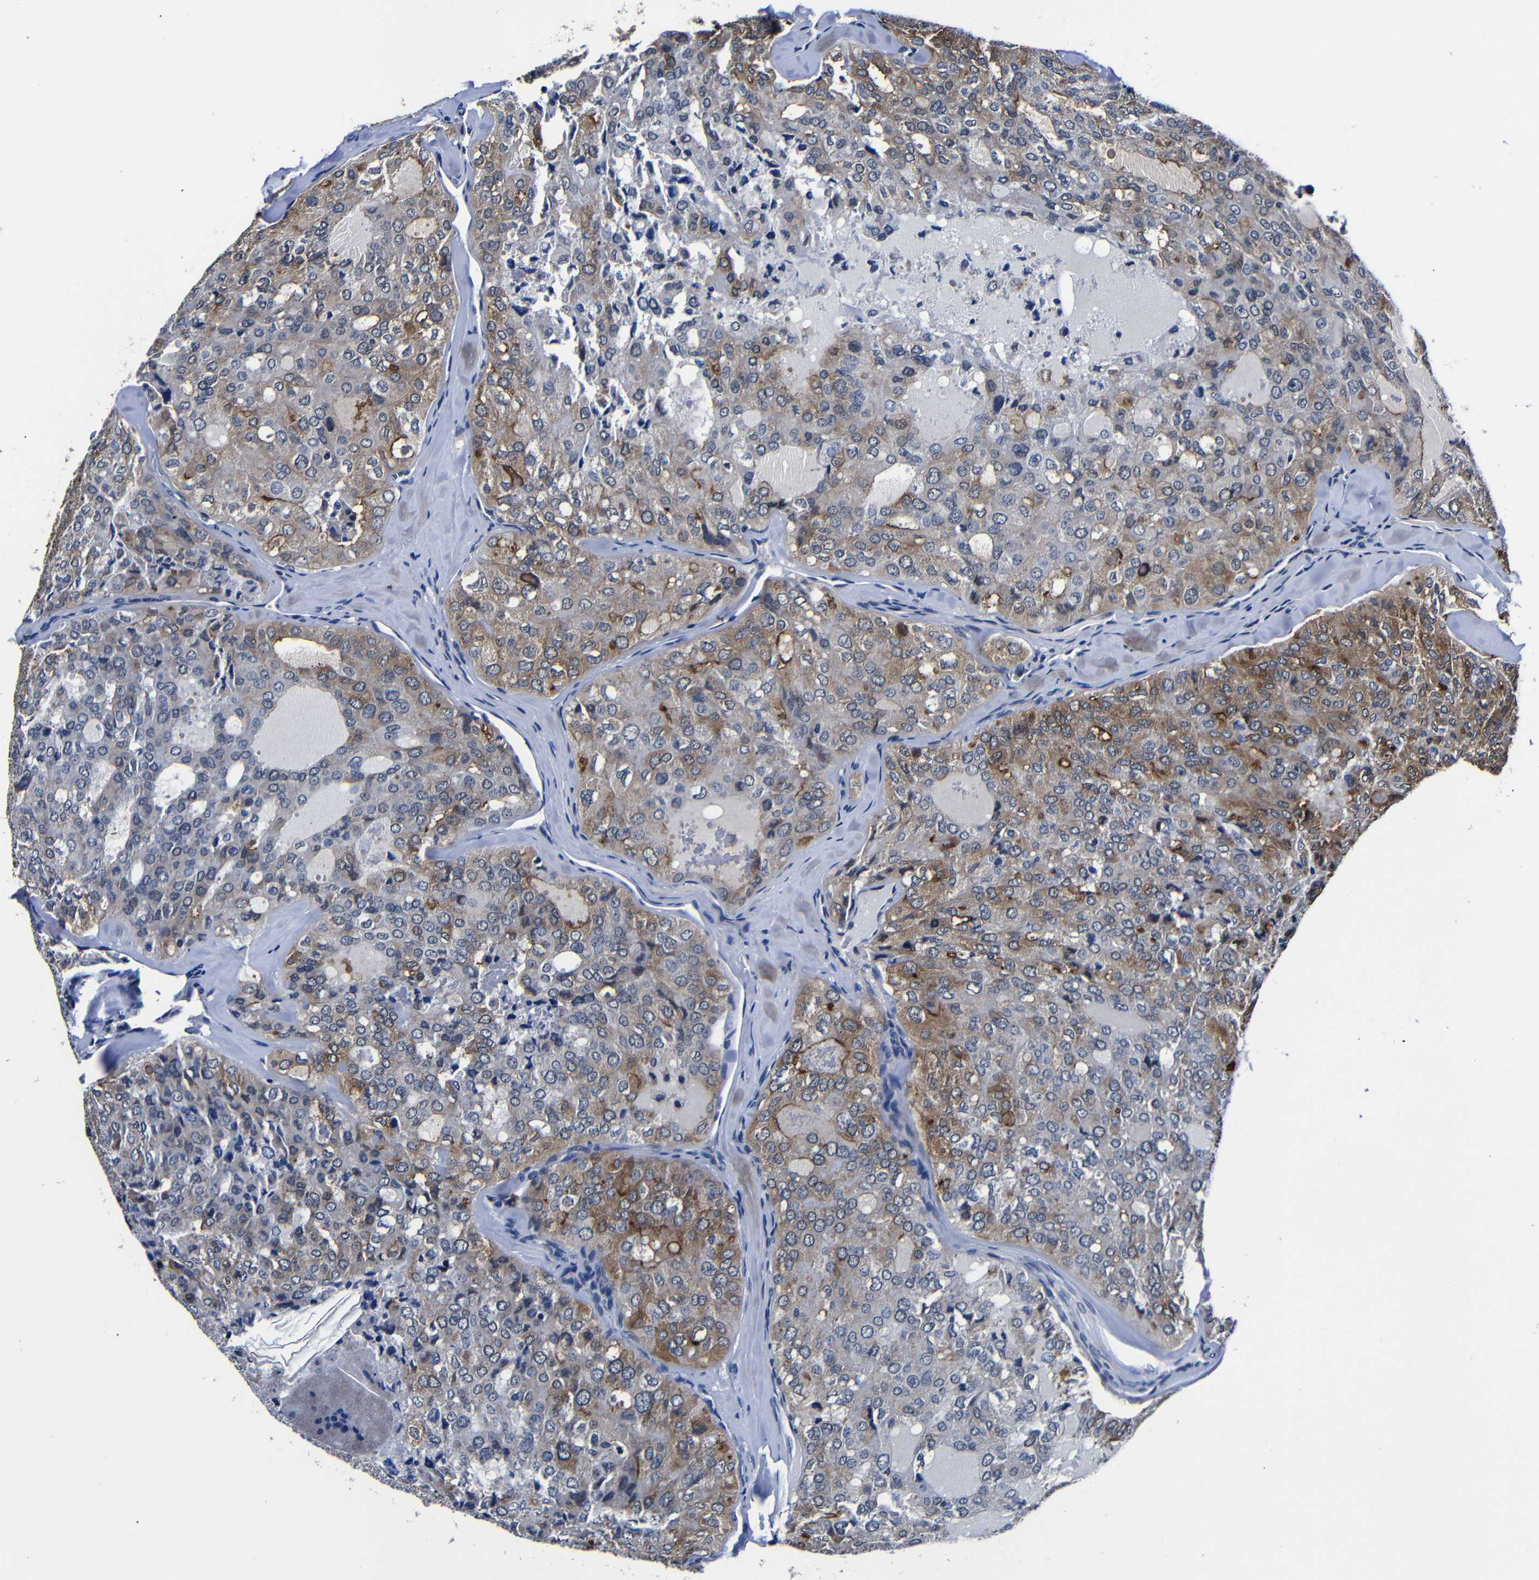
{"staining": {"intensity": "moderate", "quantity": ">75%", "location": "cytoplasmic/membranous"}, "tissue": "thyroid cancer", "cell_type": "Tumor cells", "image_type": "cancer", "snomed": [{"axis": "morphology", "description": "Follicular adenoma carcinoma, NOS"}, {"axis": "topography", "description": "Thyroid gland"}], "caption": "There is medium levels of moderate cytoplasmic/membranous positivity in tumor cells of thyroid cancer, as demonstrated by immunohistochemical staining (brown color).", "gene": "DEPP1", "patient": {"sex": "male", "age": 75}}